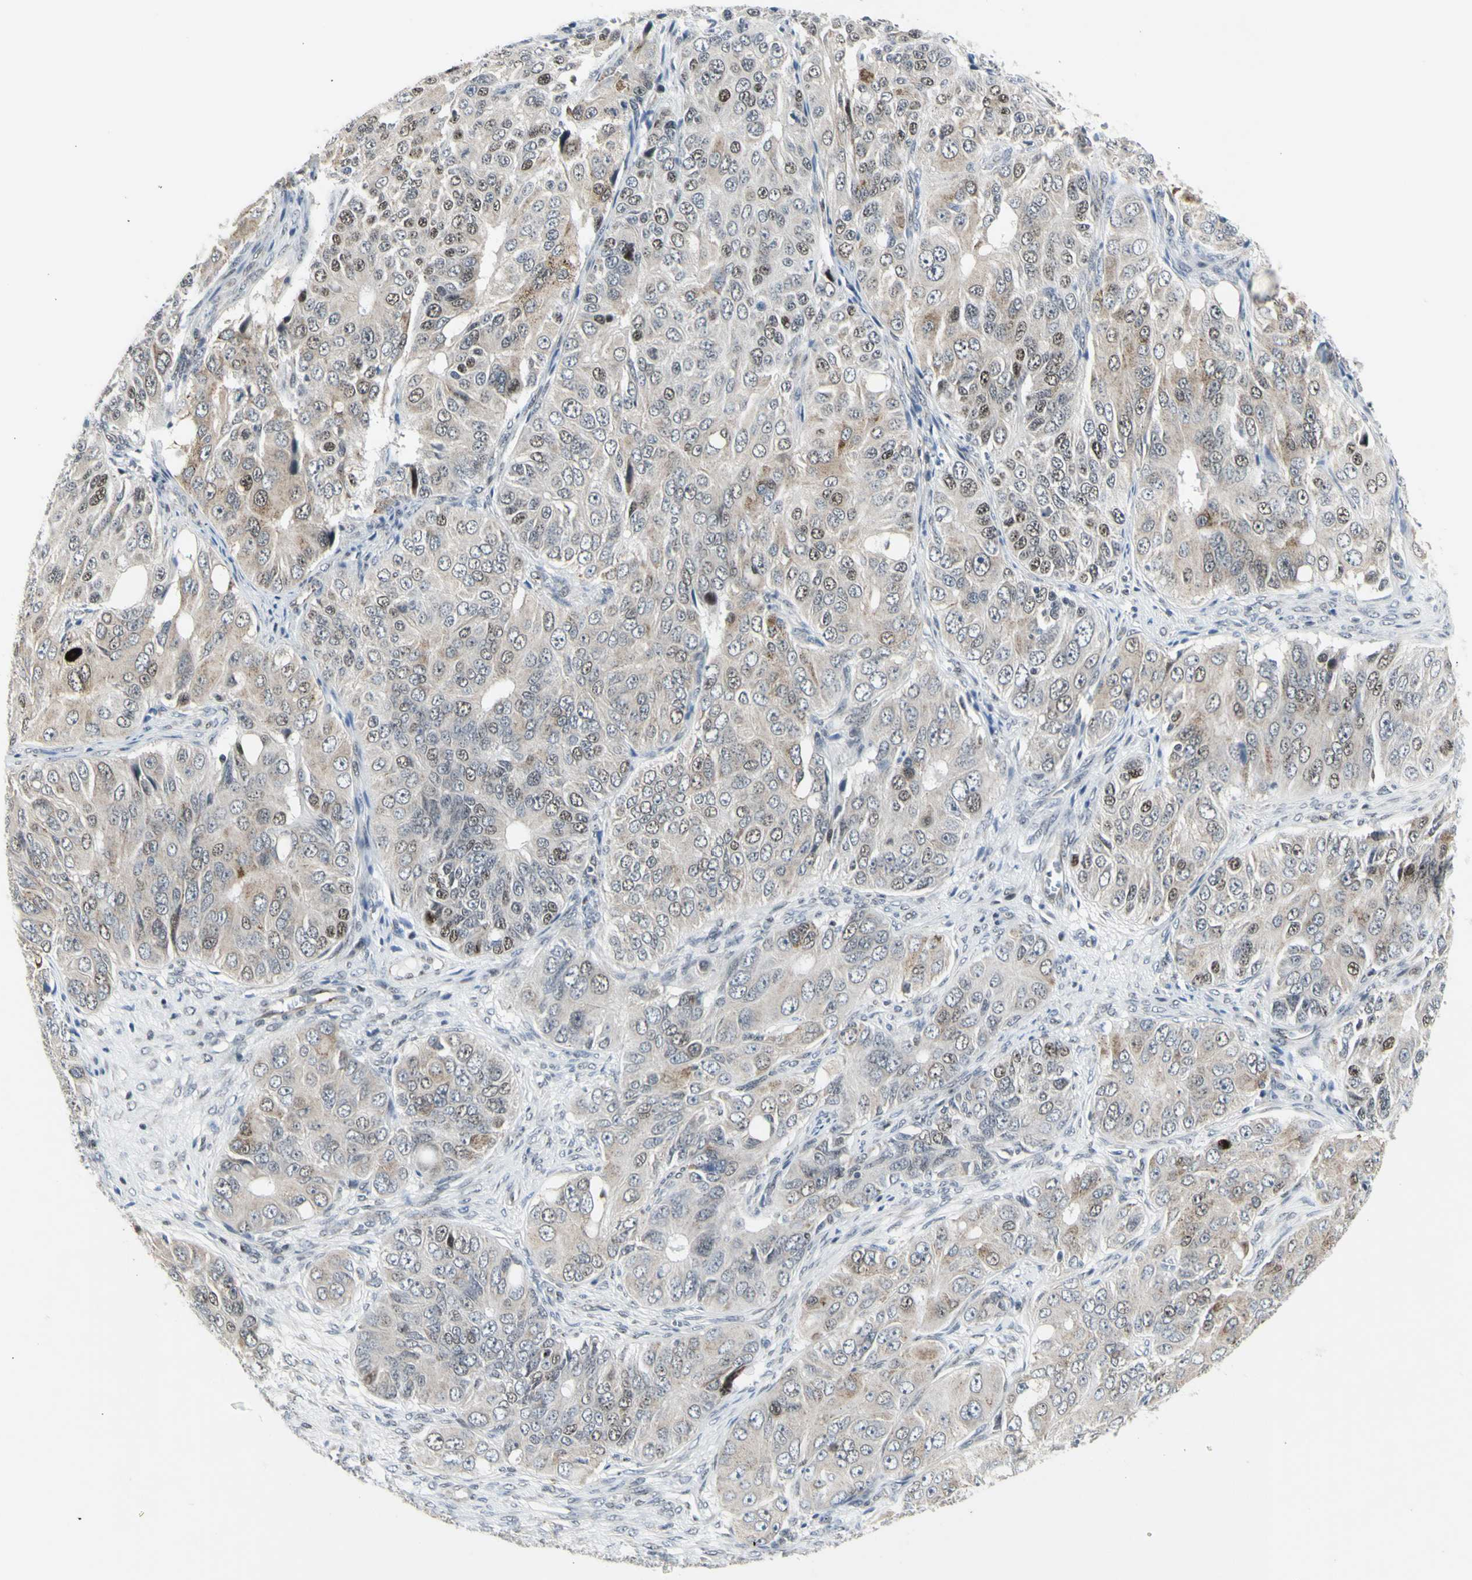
{"staining": {"intensity": "weak", "quantity": "<25%", "location": "cytoplasmic/membranous,nuclear"}, "tissue": "ovarian cancer", "cell_type": "Tumor cells", "image_type": "cancer", "snomed": [{"axis": "morphology", "description": "Carcinoma, endometroid"}, {"axis": "topography", "description": "Ovary"}], "caption": "There is no significant expression in tumor cells of endometroid carcinoma (ovarian).", "gene": "DHRS7B", "patient": {"sex": "female", "age": 51}}